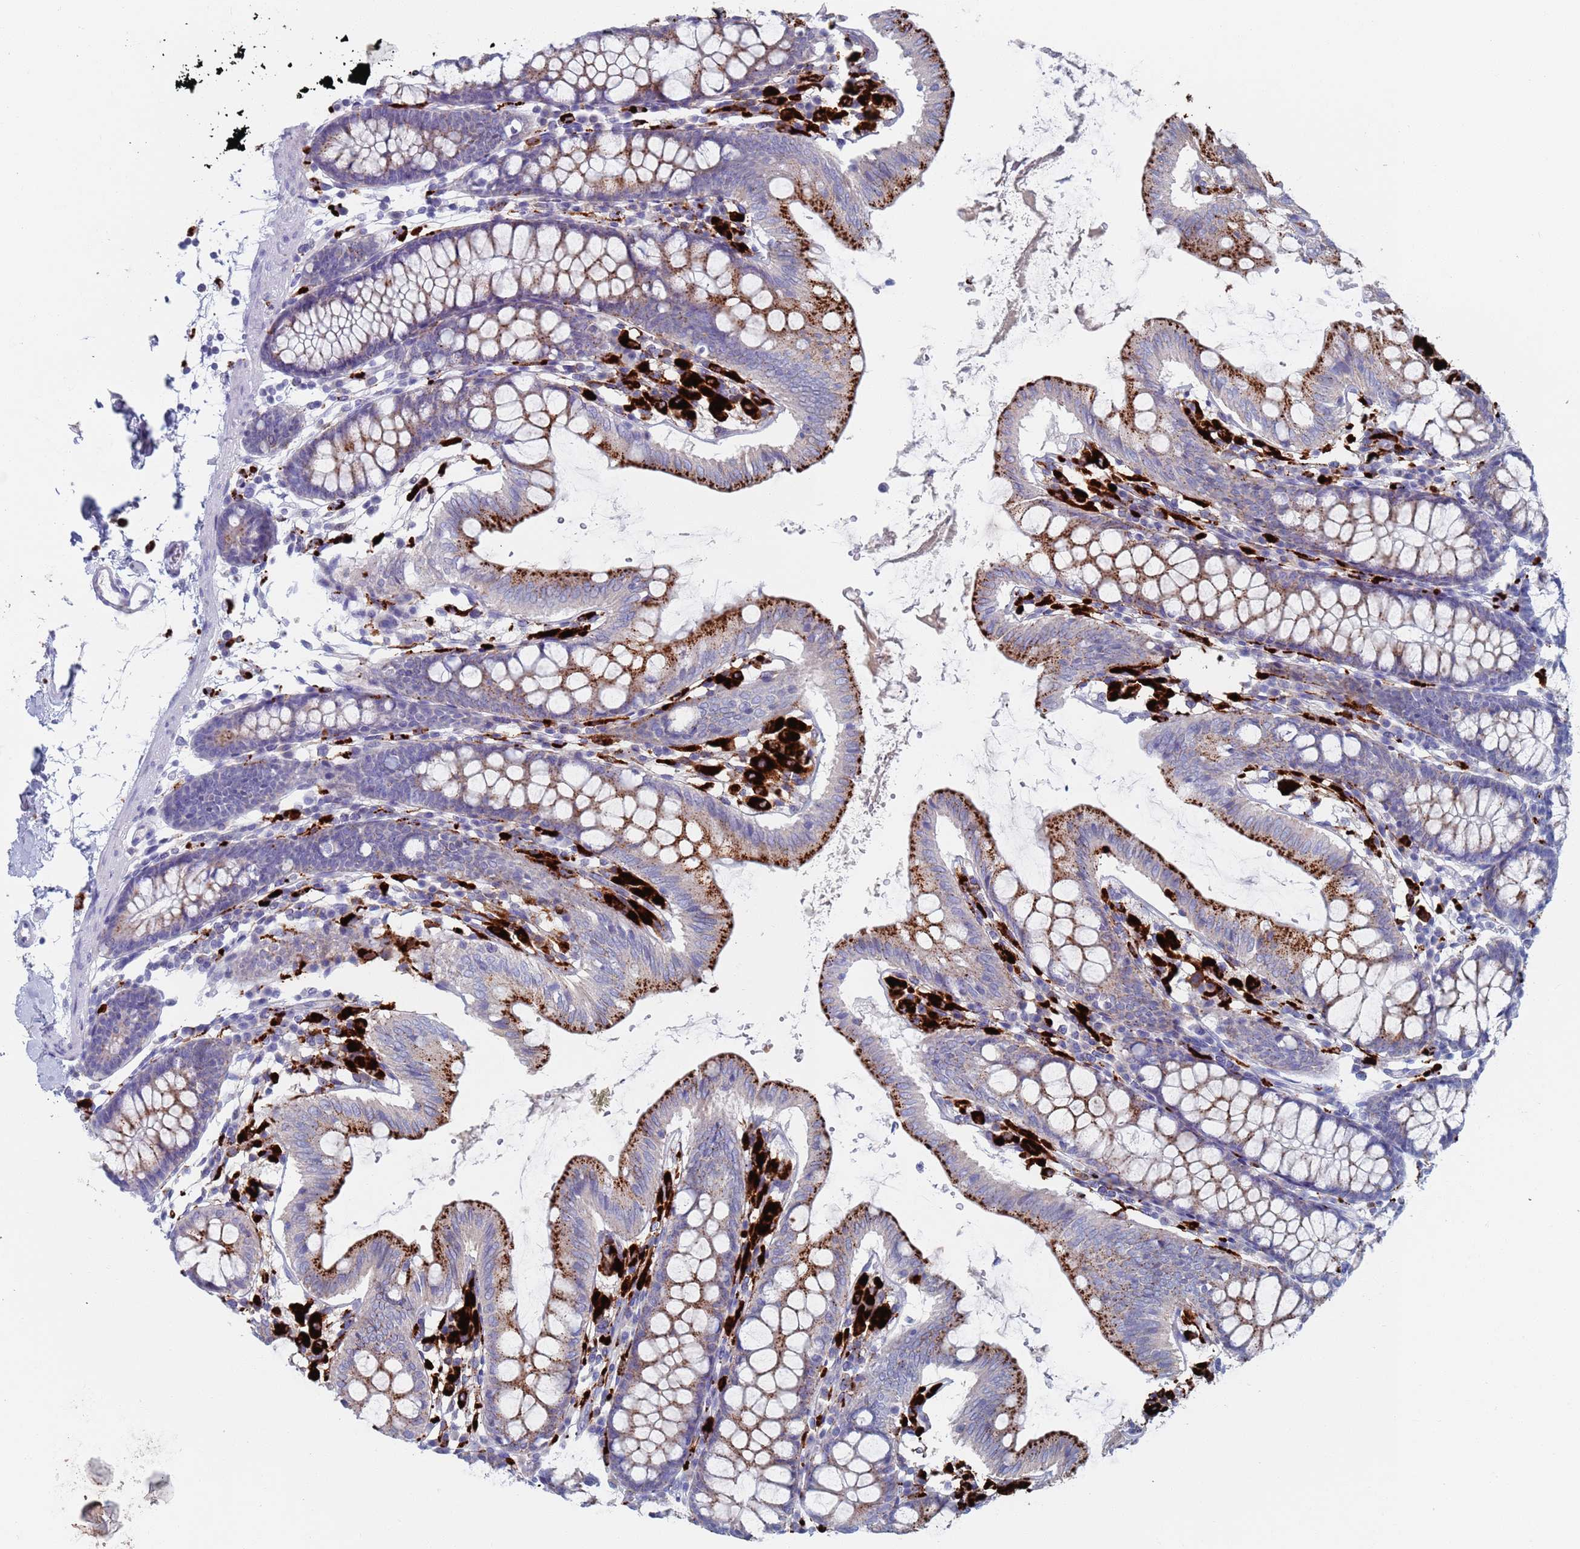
{"staining": {"intensity": "negative", "quantity": "none", "location": "none"}, "tissue": "colon", "cell_type": "Endothelial cells", "image_type": "normal", "snomed": [{"axis": "morphology", "description": "Normal tissue, NOS"}, {"axis": "topography", "description": "Colon"}], "caption": "The photomicrograph exhibits no significant staining in endothelial cells of colon.", "gene": "FUCA1", "patient": {"sex": "male", "age": 75}}